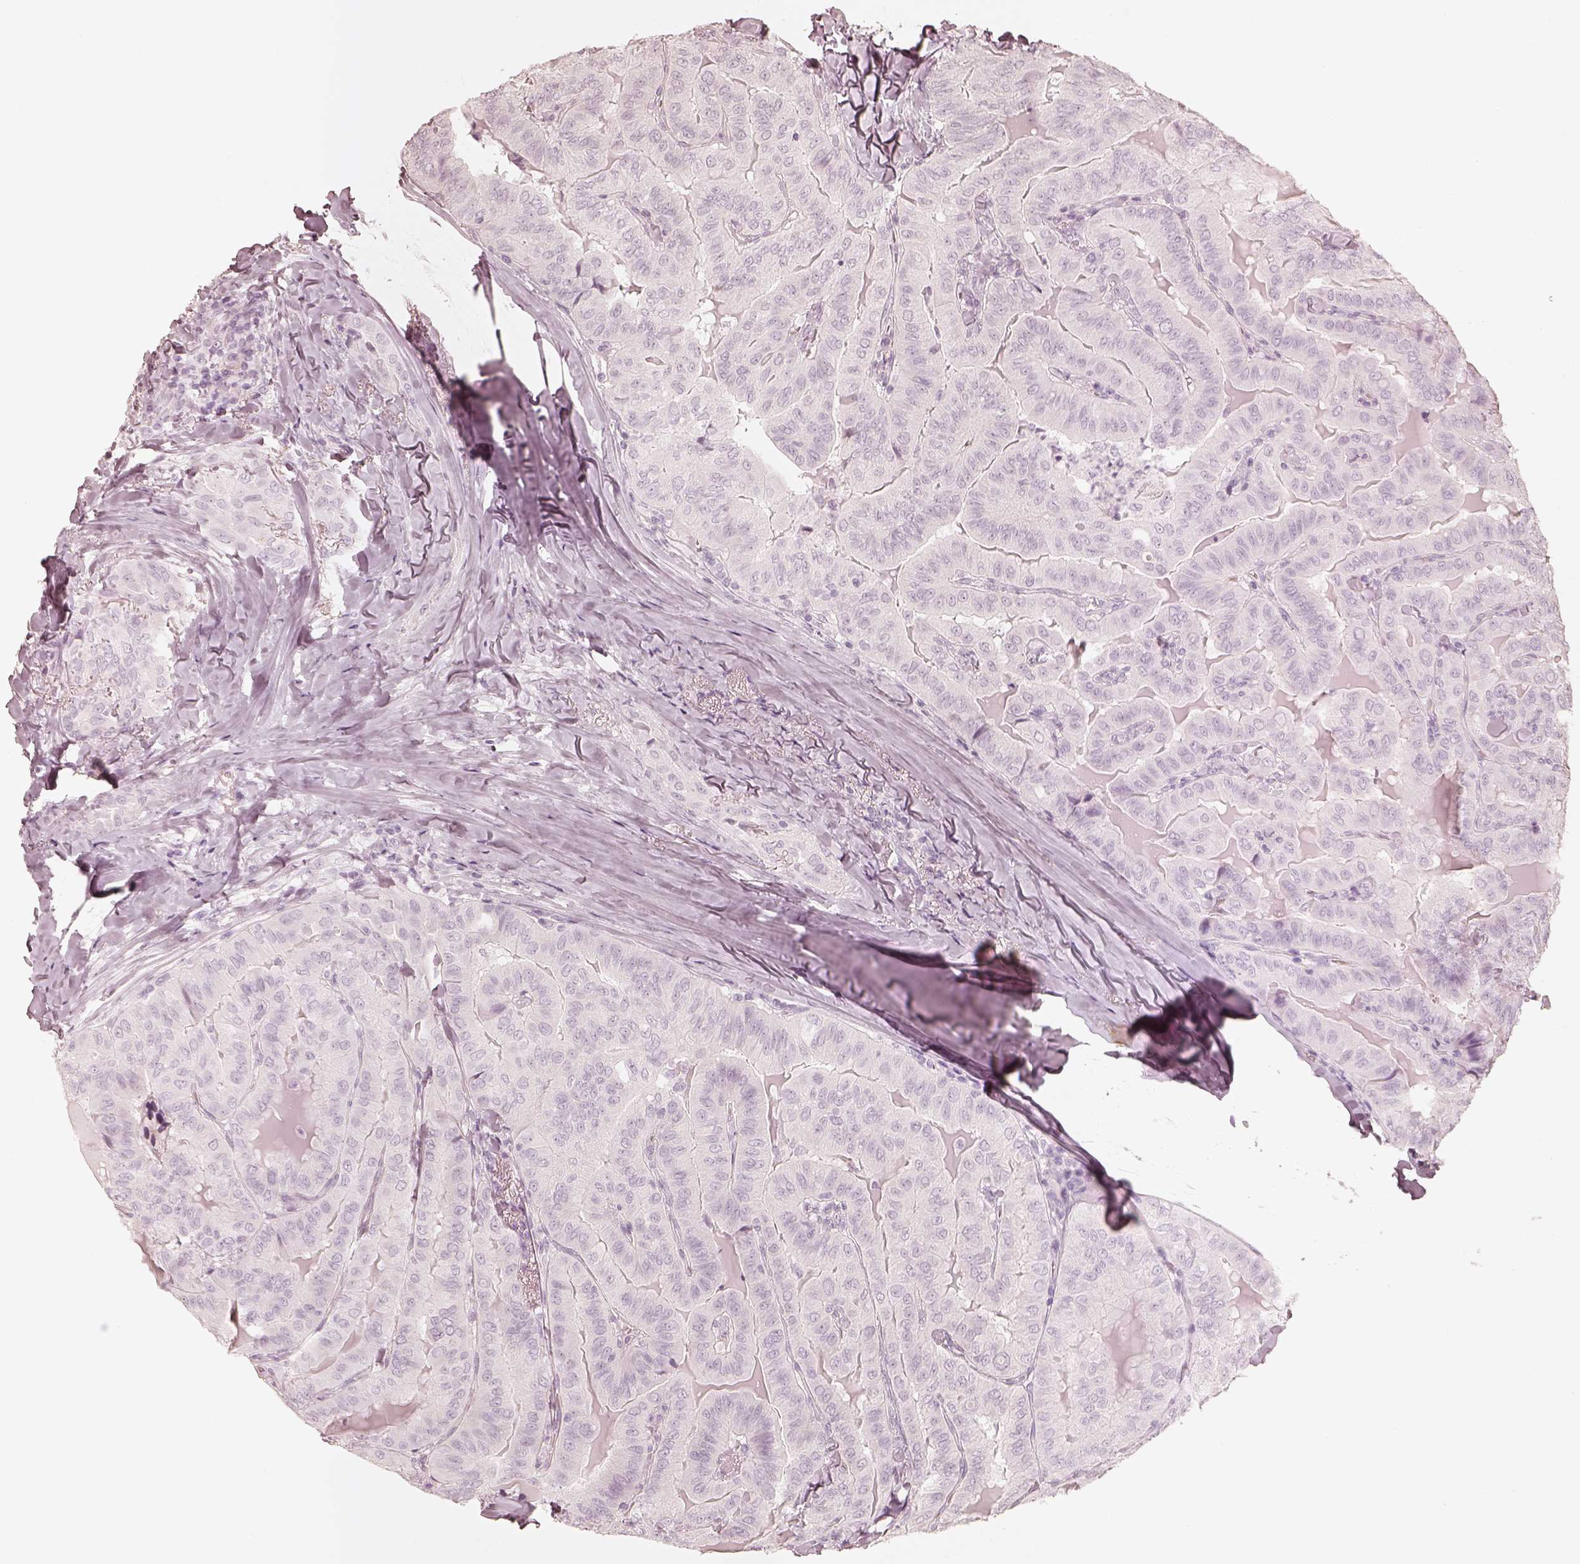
{"staining": {"intensity": "negative", "quantity": "none", "location": "none"}, "tissue": "thyroid cancer", "cell_type": "Tumor cells", "image_type": "cancer", "snomed": [{"axis": "morphology", "description": "Papillary adenocarcinoma, NOS"}, {"axis": "topography", "description": "Thyroid gland"}], "caption": "This is an immunohistochemistry micrograph of thyroid cancer (papillary adenocarcinoma). There is no staining in tumor cells.", "gene": "KRT72", "patient": {"sex": "female", "age": 68}}